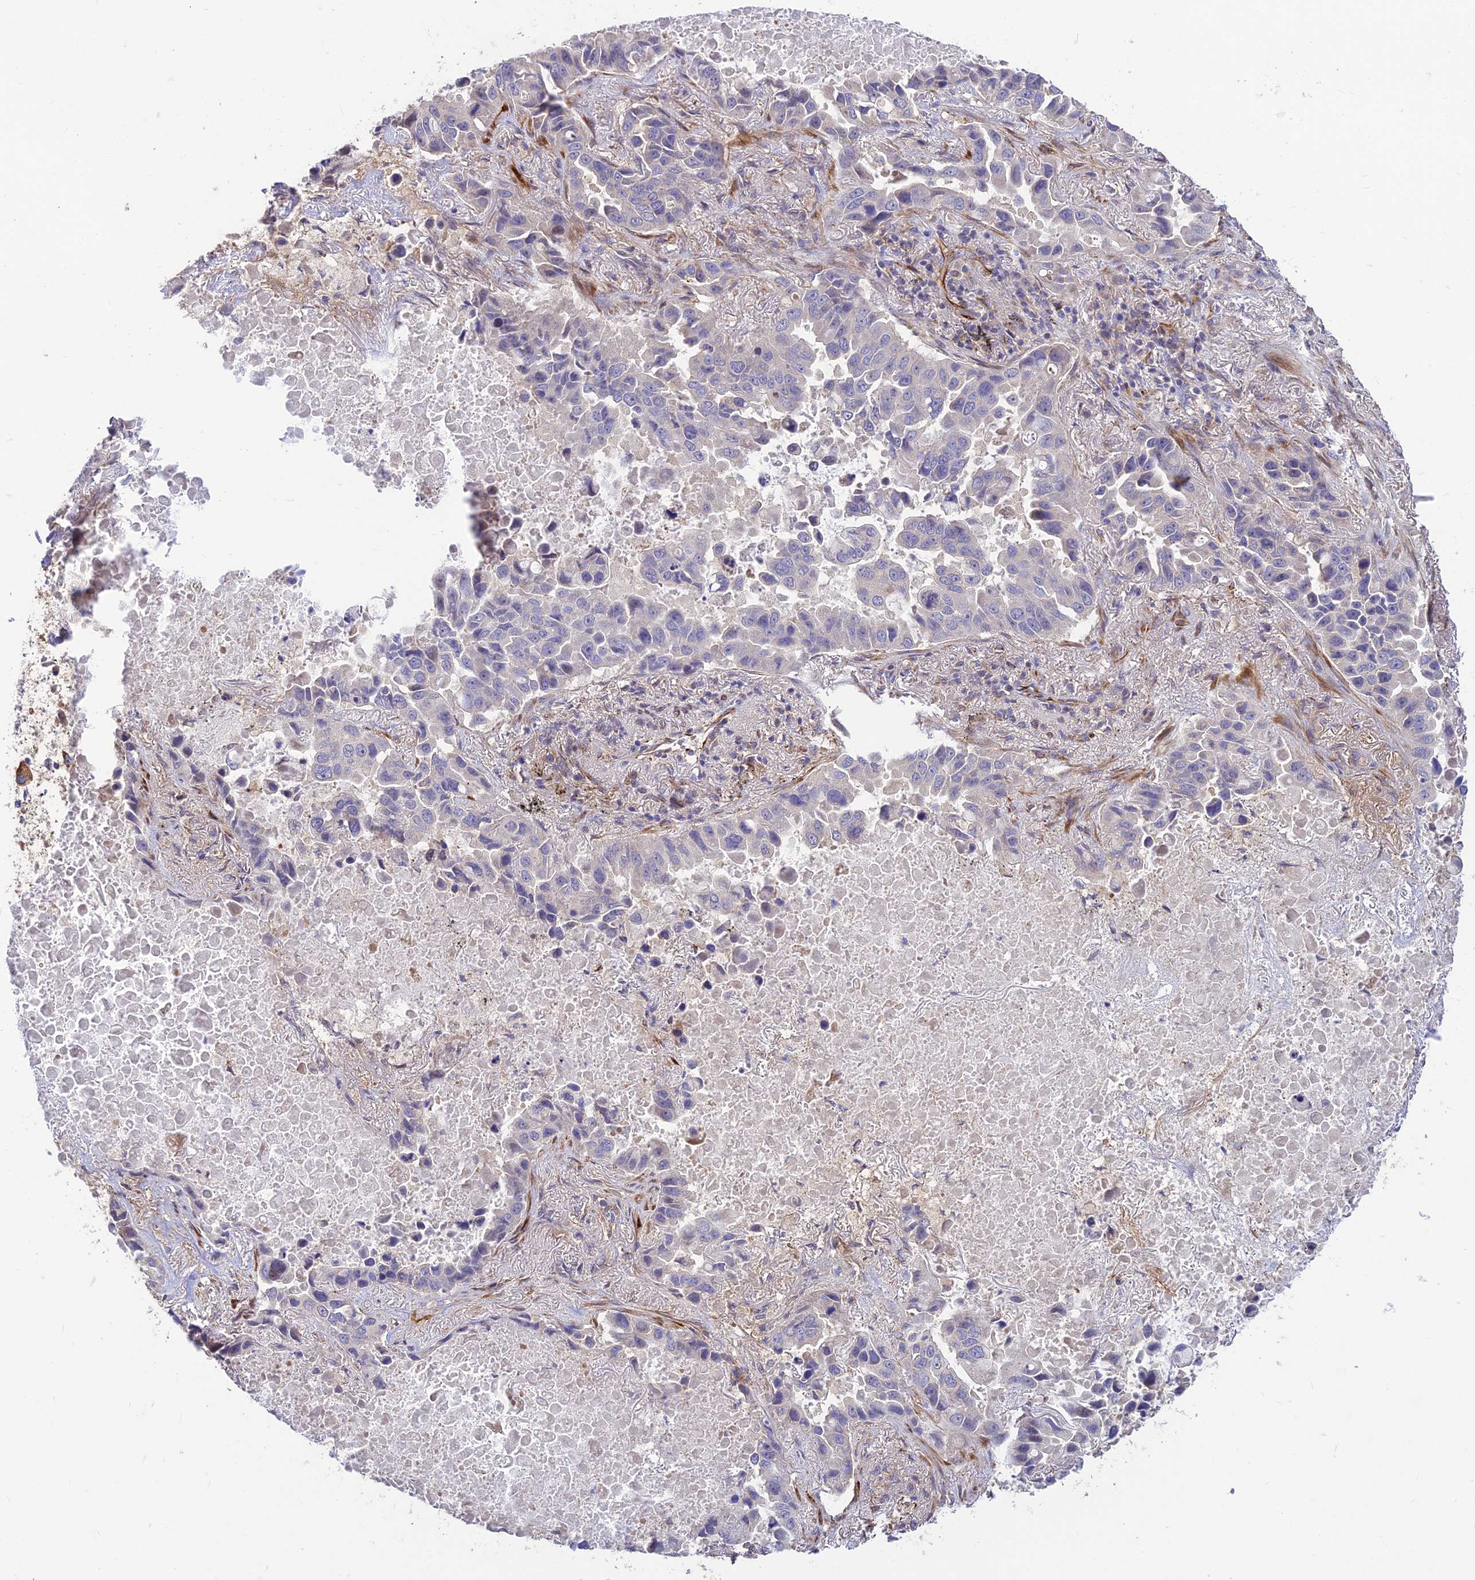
{"staining": {"intensity": "negative", "quantity": "none", "location": "none"}, "tissue": "lung cancer", "cell_type": "Tumor cells", "image_type": "cancer", "snomed": [{"axis": "morphology", "description": "Adenocarcinoma, NOS"}, {"axis": "topography", "description": "Lung"}], "caption": "This photomicrograph is of lung cancer (adenocarcinoma) stained with IHC to label a protein in brown with the nuclei are counter-stained blue. There is no staining in tumor cells. (DAB (3,3'-diaminobenzidine) IHC, high magnification).", "gene": "ST8SIA5", "patient": {"sex": "male", "age": 64}}